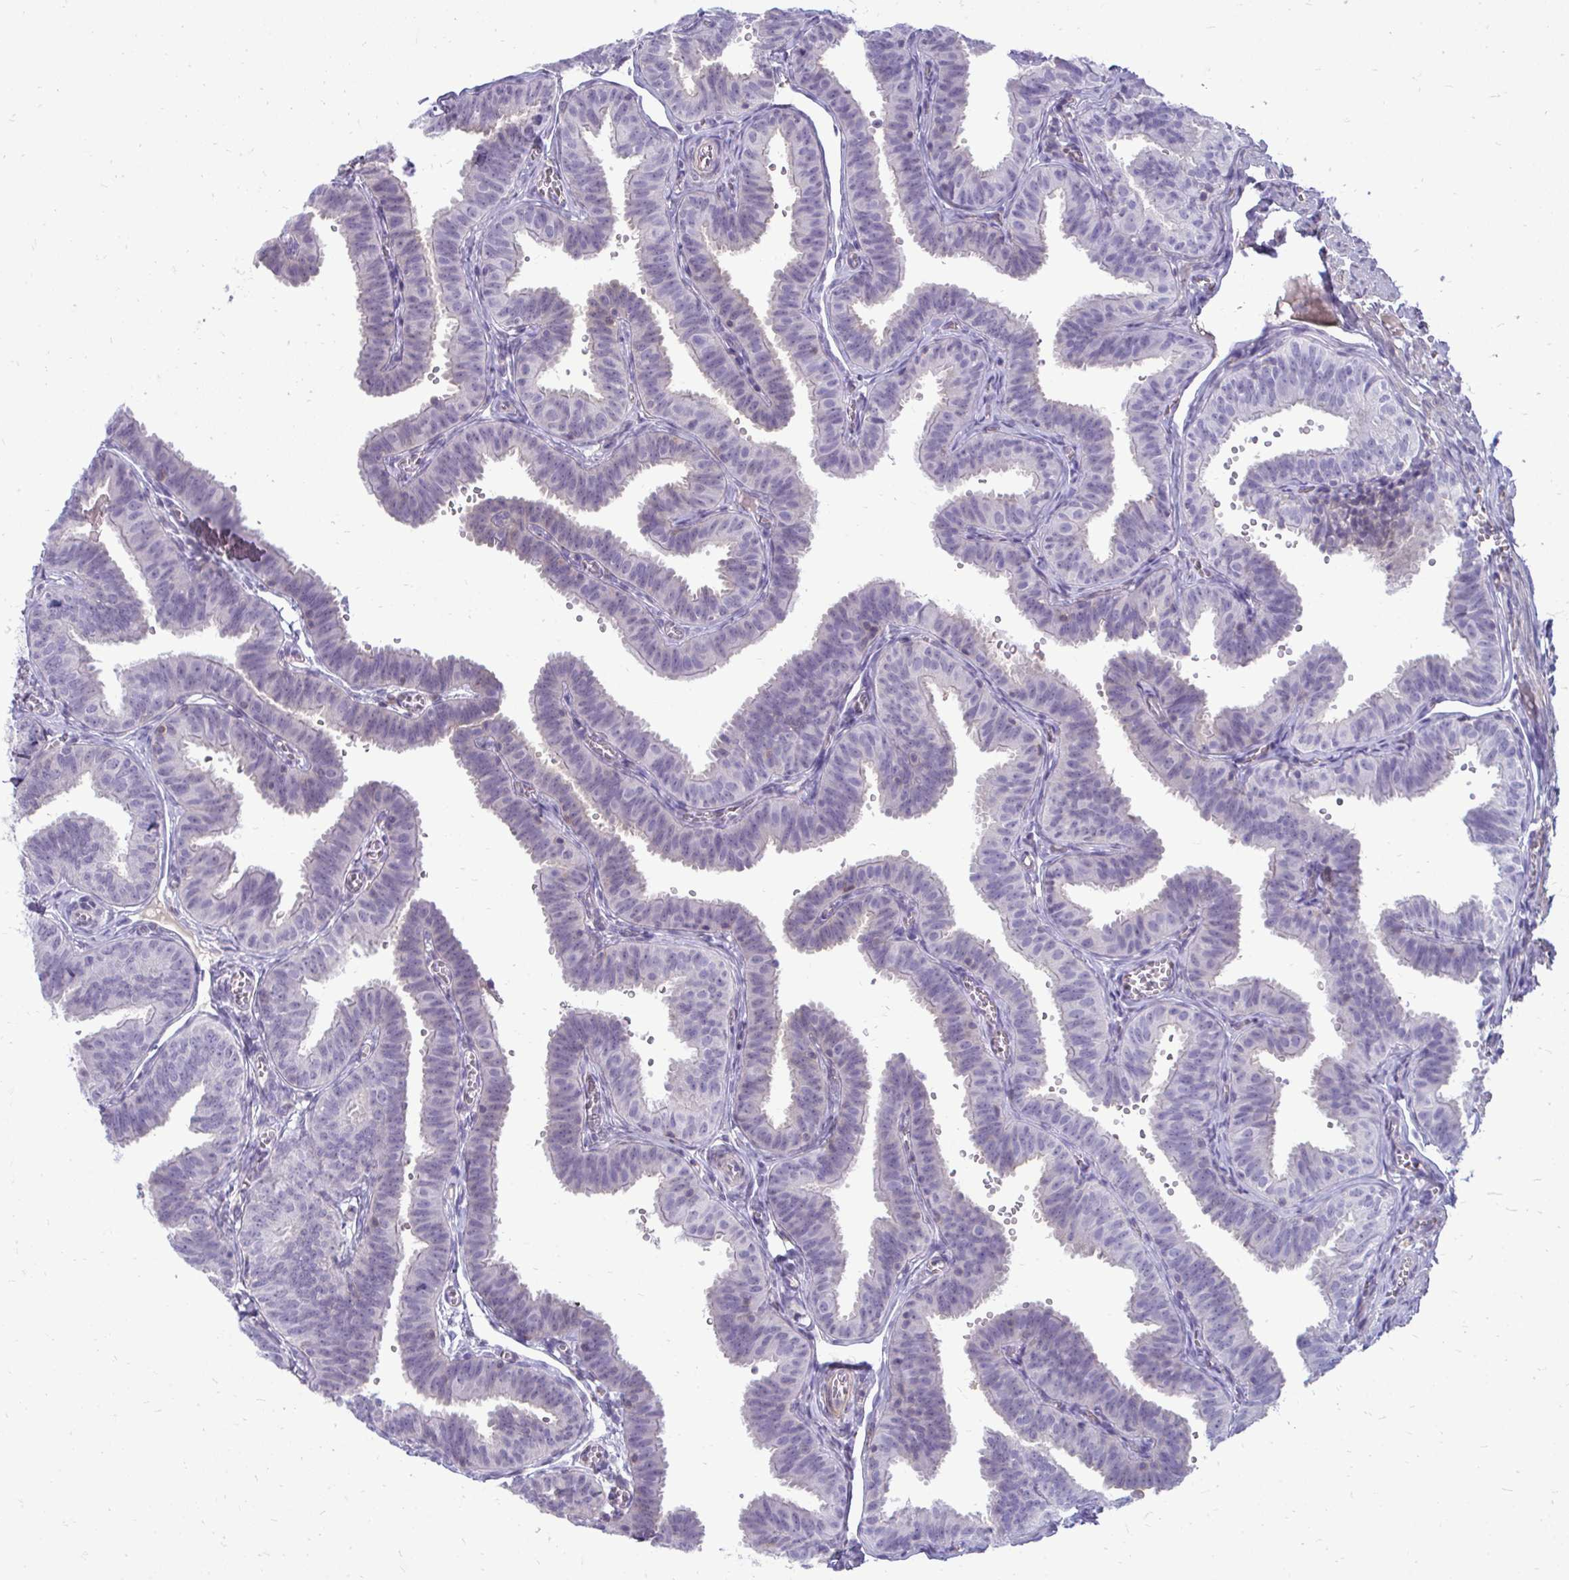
{"staining": {"intensity": "weak", "quantity": "<25%", "location": "cytoplasmic/membranous"}, "tissue": "fallopian tube", "cell_type": "Glandular cells", "image_type": "normal", "snomed": [{"axis": "morphology", "description": "Normal tissue, NOS"}, {"axis": "topography", "description": "Fallopian tube"}], "caption": "A micrograph of fallopian tube stained for a protein displays no brown staining in glandular cells. The staining was performed using DAB to visualize the protein expression in brown, while the nuclei were stained in blue with hematoxylin (Magnification: 20x).", "gene": "FABP3", "patient": {"sex": "female", "age": 25}}